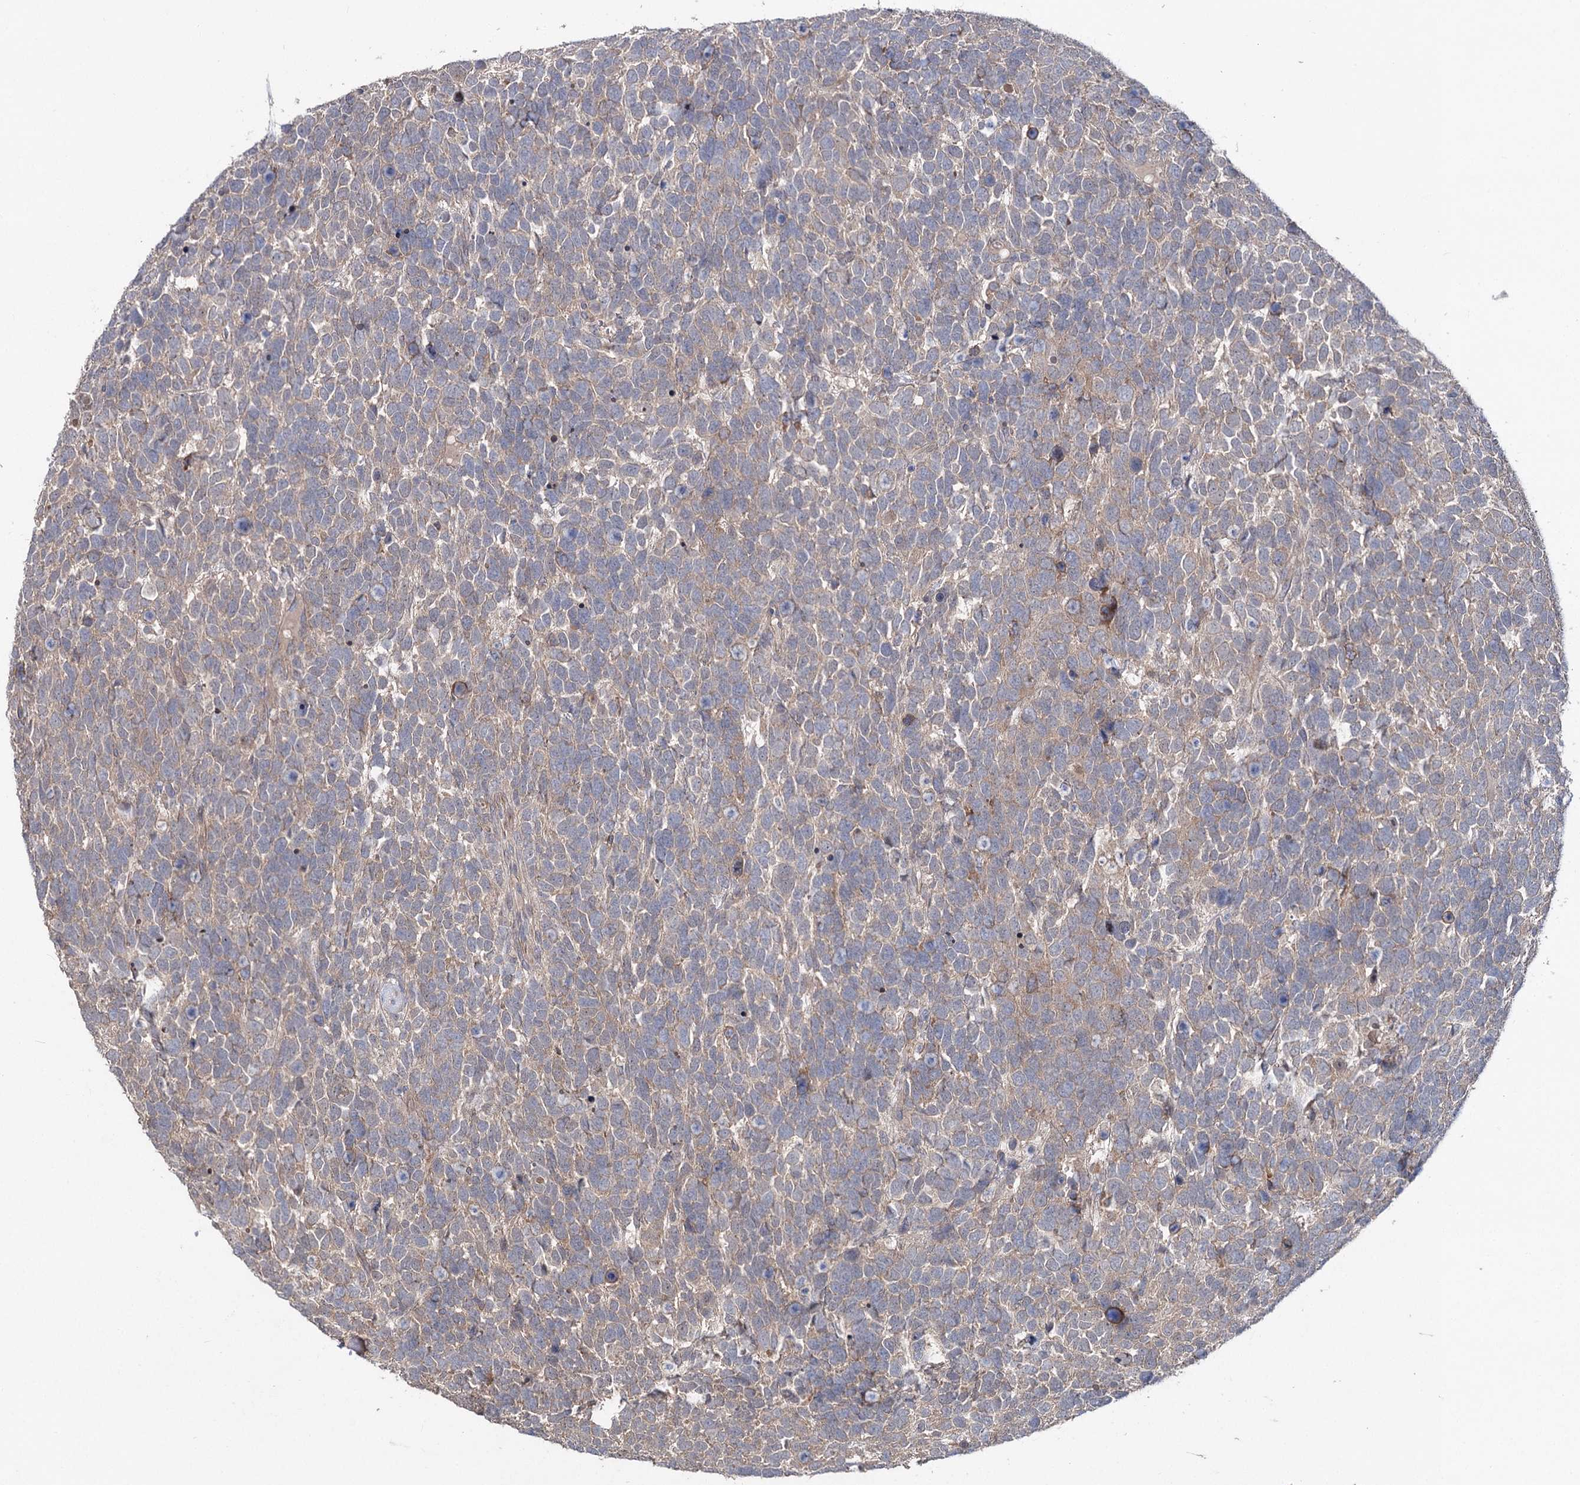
{"staining": {"intensity": "weak", "quantity": ">75%", "location": "cytoplasmic/membranous"}, "tissue": "urothelial cancer", "cell_type": "Tumor cells", "image_type": "cancer", "snomed": [{"axis": "morphology", "description": "Urothelial carcinoma, High grade"}, {"axis": "topography", "description": "Urinary bladder"}], "caption": "Protein staining exhibits weak cytoplasmic/membranous staining in approximately >75% of tumor cells in urothelial carcinoma (high-grade).", "gene": "STX6", "patient": {"sex": "female", "age": 82}}